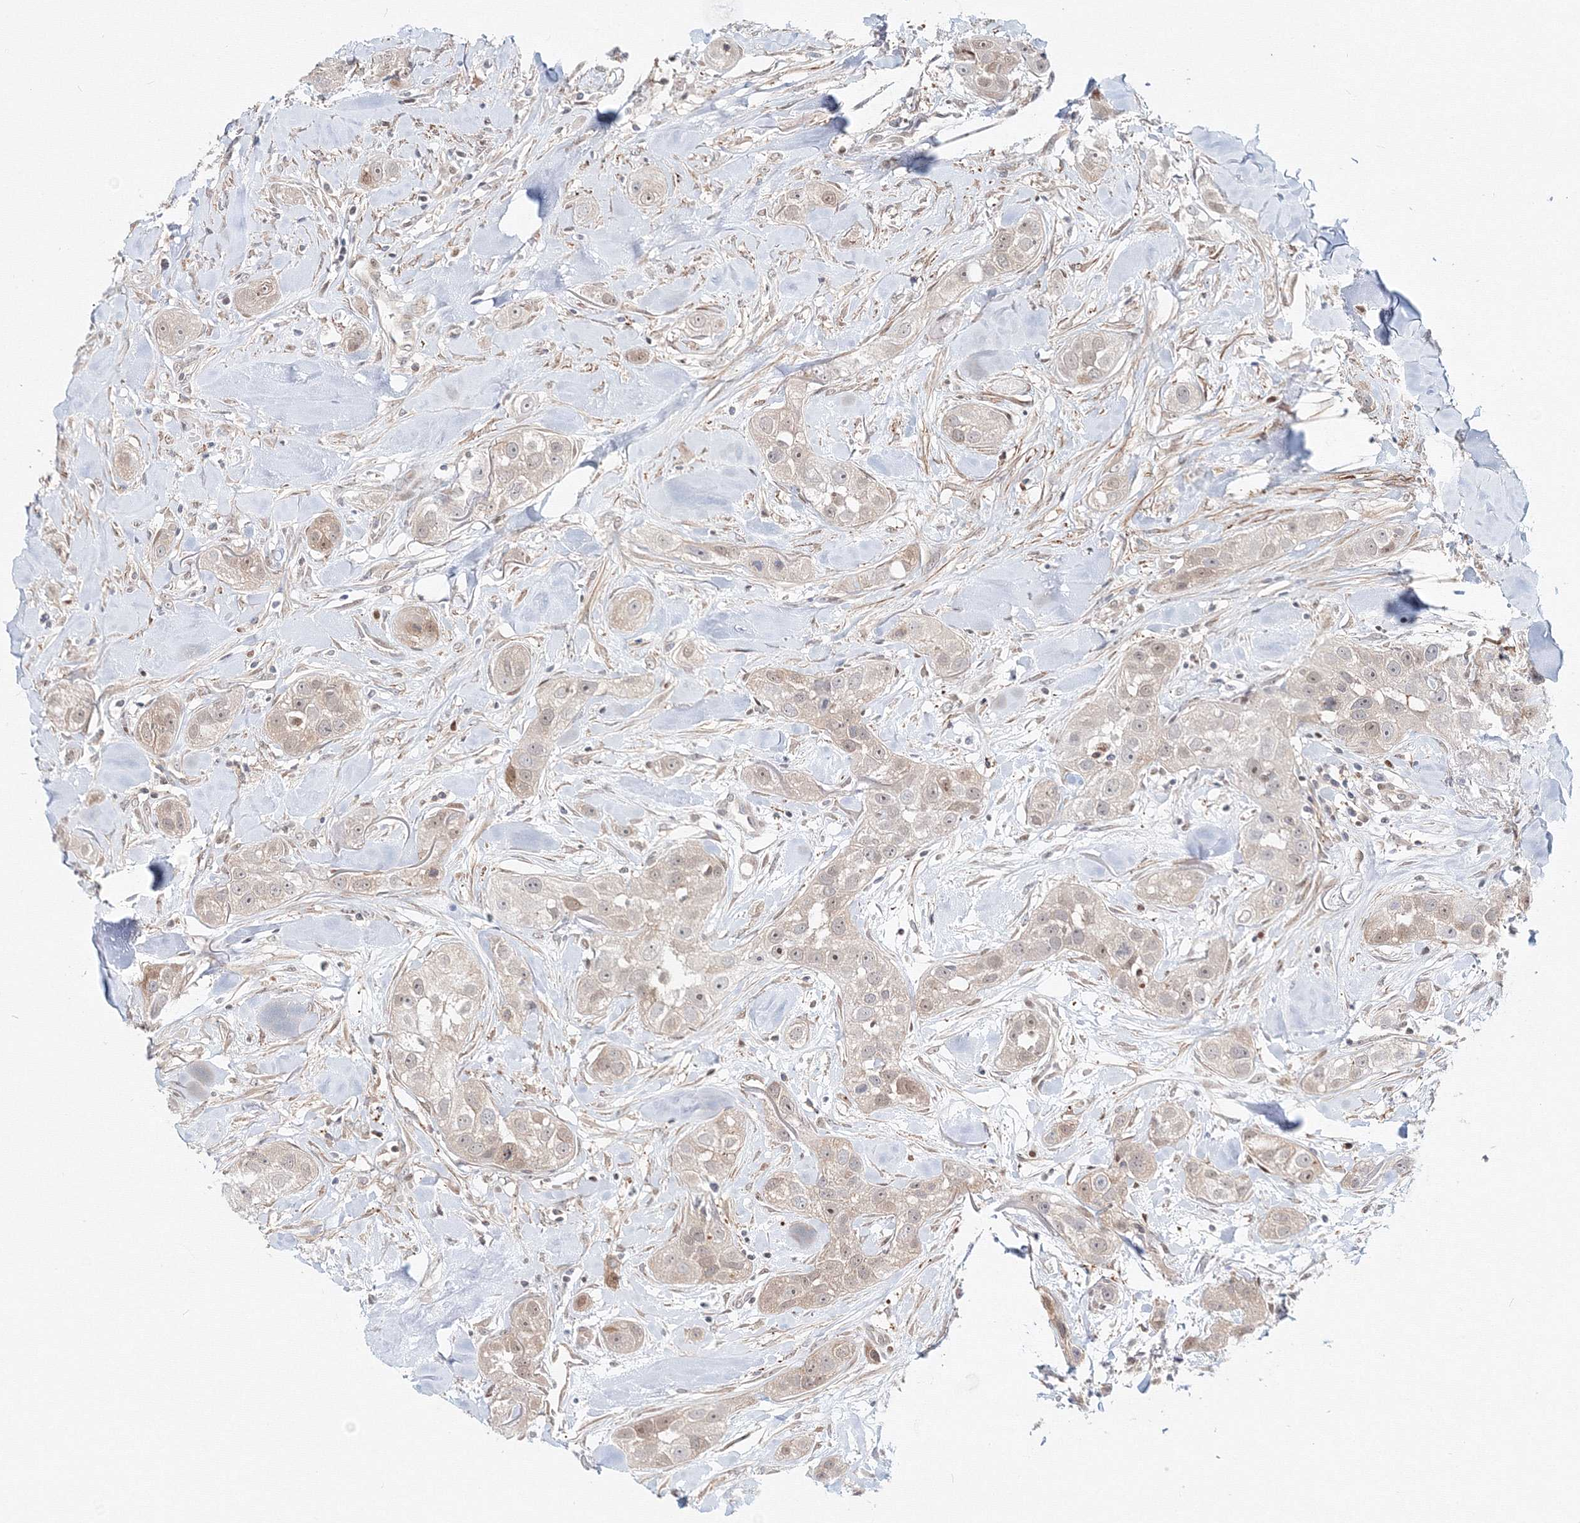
{"staining": {"intensity": "weak", "quantity": "<25%", "location": "cytoplasmic/membranous"}, "tissue": "head and neck cancer", "cell_type": "Tumor cells", "image_type": "cancer", "snomed": [{"axis": "morphology", "description": "Normal tissue, NOS"}, {"axis": "morphology", "description": "Squamous cell carcinoma, NOS"}, {"axis": "topography", "description": "Skeletal muscle"}, {"axis": "topography", "description": "Head-Neck"}], "caption": "DAB immunohistochemical staining of human head and neck squamous cell carcinoma demonstrates no significant staining in tumor cells. Brightfield microscopy of immunohistochemistry stained with DAB (3,3'-diaminobenzidine) (brown) and hematoxylin (blue), captured at high magnification.", "gene": "ARHGAP21", "patient": {"sex": "male", "age": 51}}